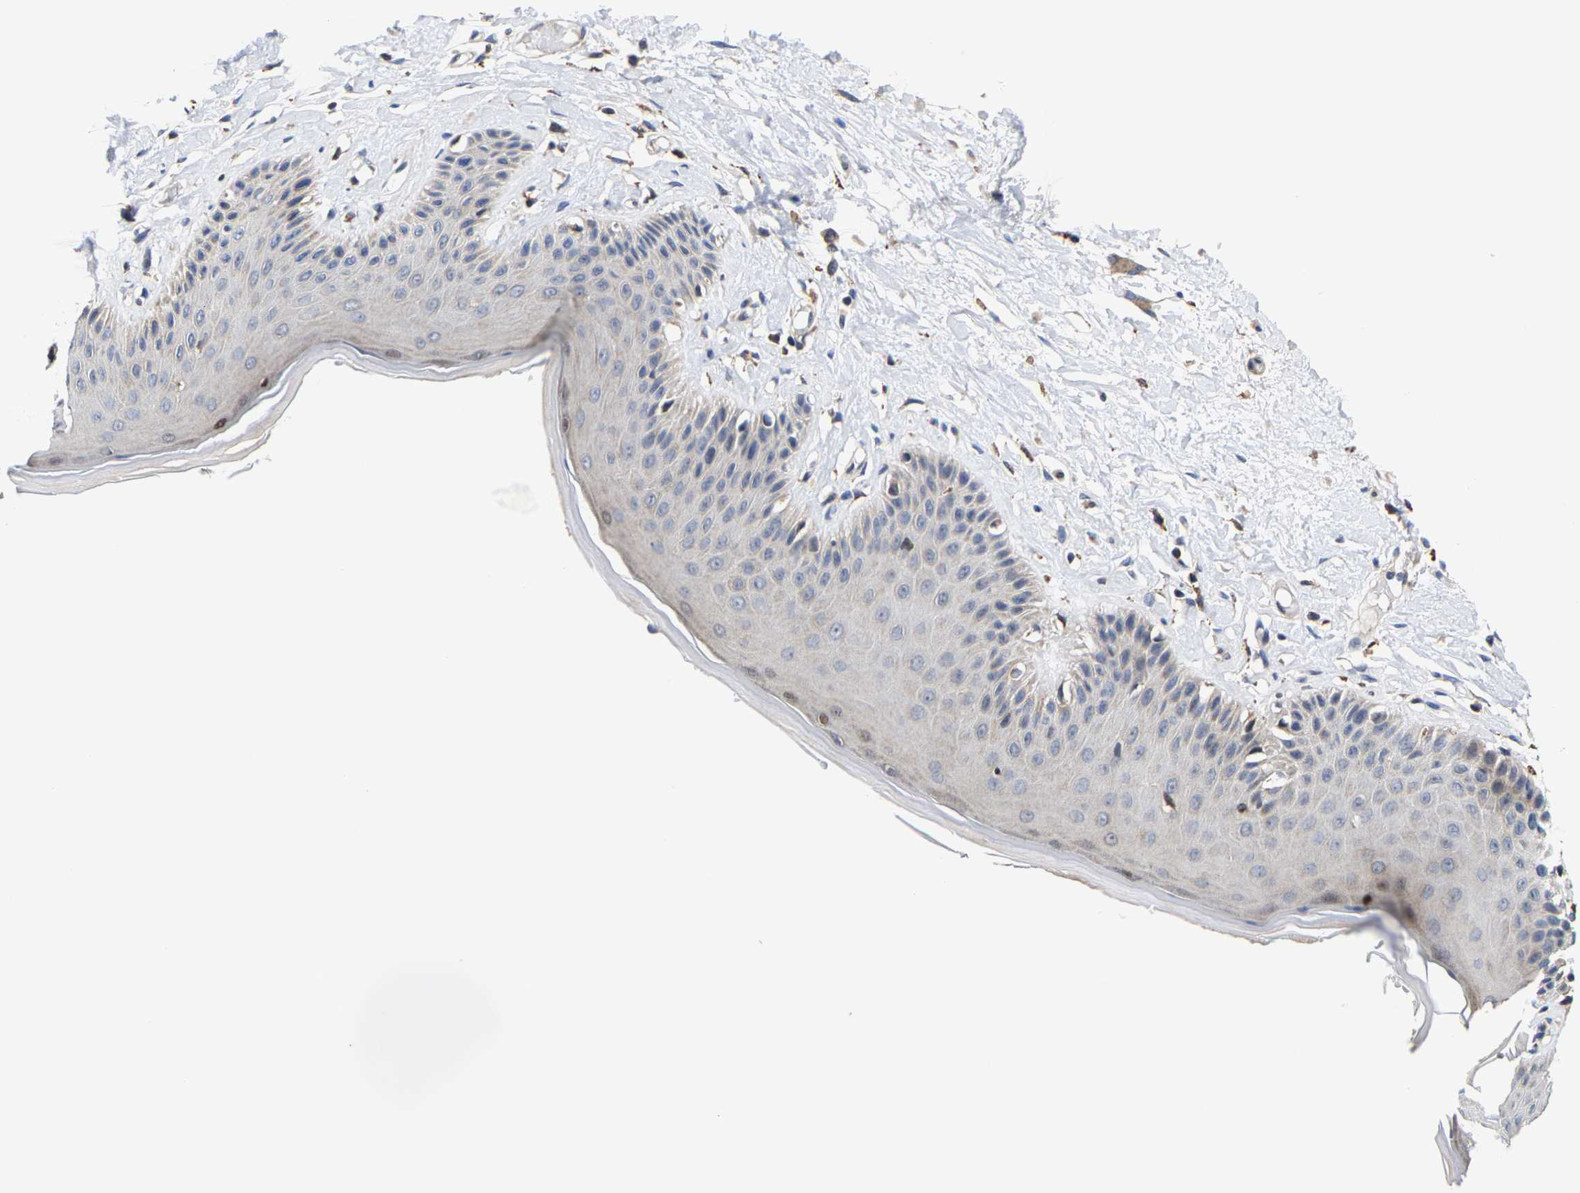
{"staining": {"intensity": "weak", "quantity": ">75%", "location": "cytoplasmic/membranous"}, "tissue": "skin", "cell_type": "Epidermal cells", "image_type": "normal", "snomed": [{"axis": "morphology", "description": "Normal tissue, NOS"}, {"axis": "topography", "description": "Vulva"}], "caption": "Immunohistochemistry photomicrograph of normal skin stained for a protein (brown), which demonstrates low levels of weak cytoplasmic/membranous expression in approximately >75% of epidermal cells.", "gene": "PFKFB3", "patient": {"sex": "female", "age": 73}}